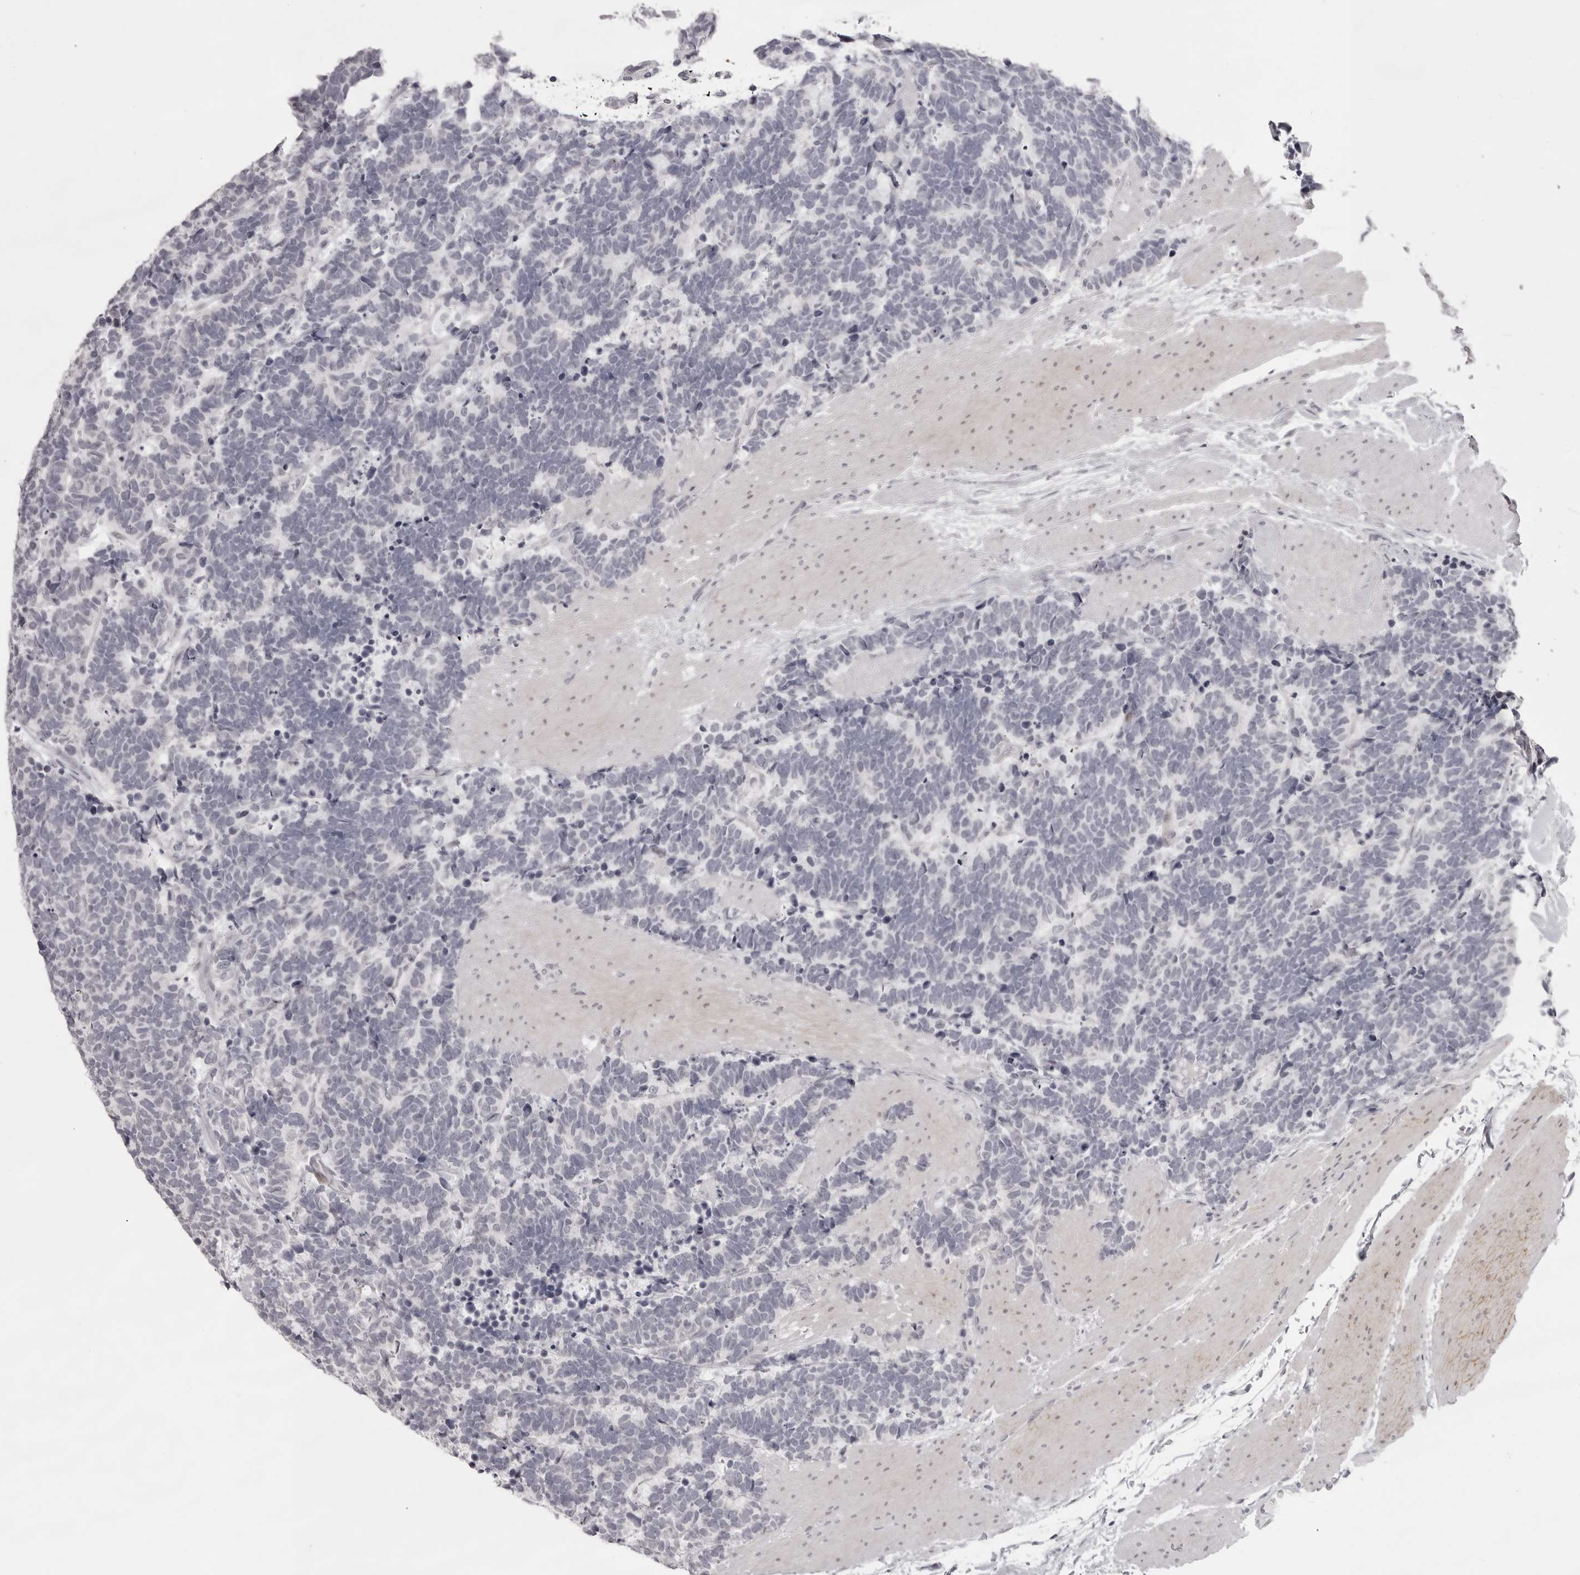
{"staining": {"intensity": "negative", "quantity": "none", "location": "none"}, "tissue": "carcinoid", "cell_type": "Tumor cells", "image_type": "cancer", "snomed": [{"axis": "morphology", "description": "Carcinoma, NOS"}, {"axis": "morphology", "description": "Carcinoid, malignant, NOS"}, {"axis": "topography", "description": "Urinary bladder"}], "caption": "Immunohistochemical staining of human malignant carcinoid displays no significant positivity in tumor cells. (Stains: DAB IHC with hematoxylin counter stain, Microscopy: brightfield microscopy at high magnification).", "gene": "NUDT18", "patient": {"sex": "male", "age": 57}}